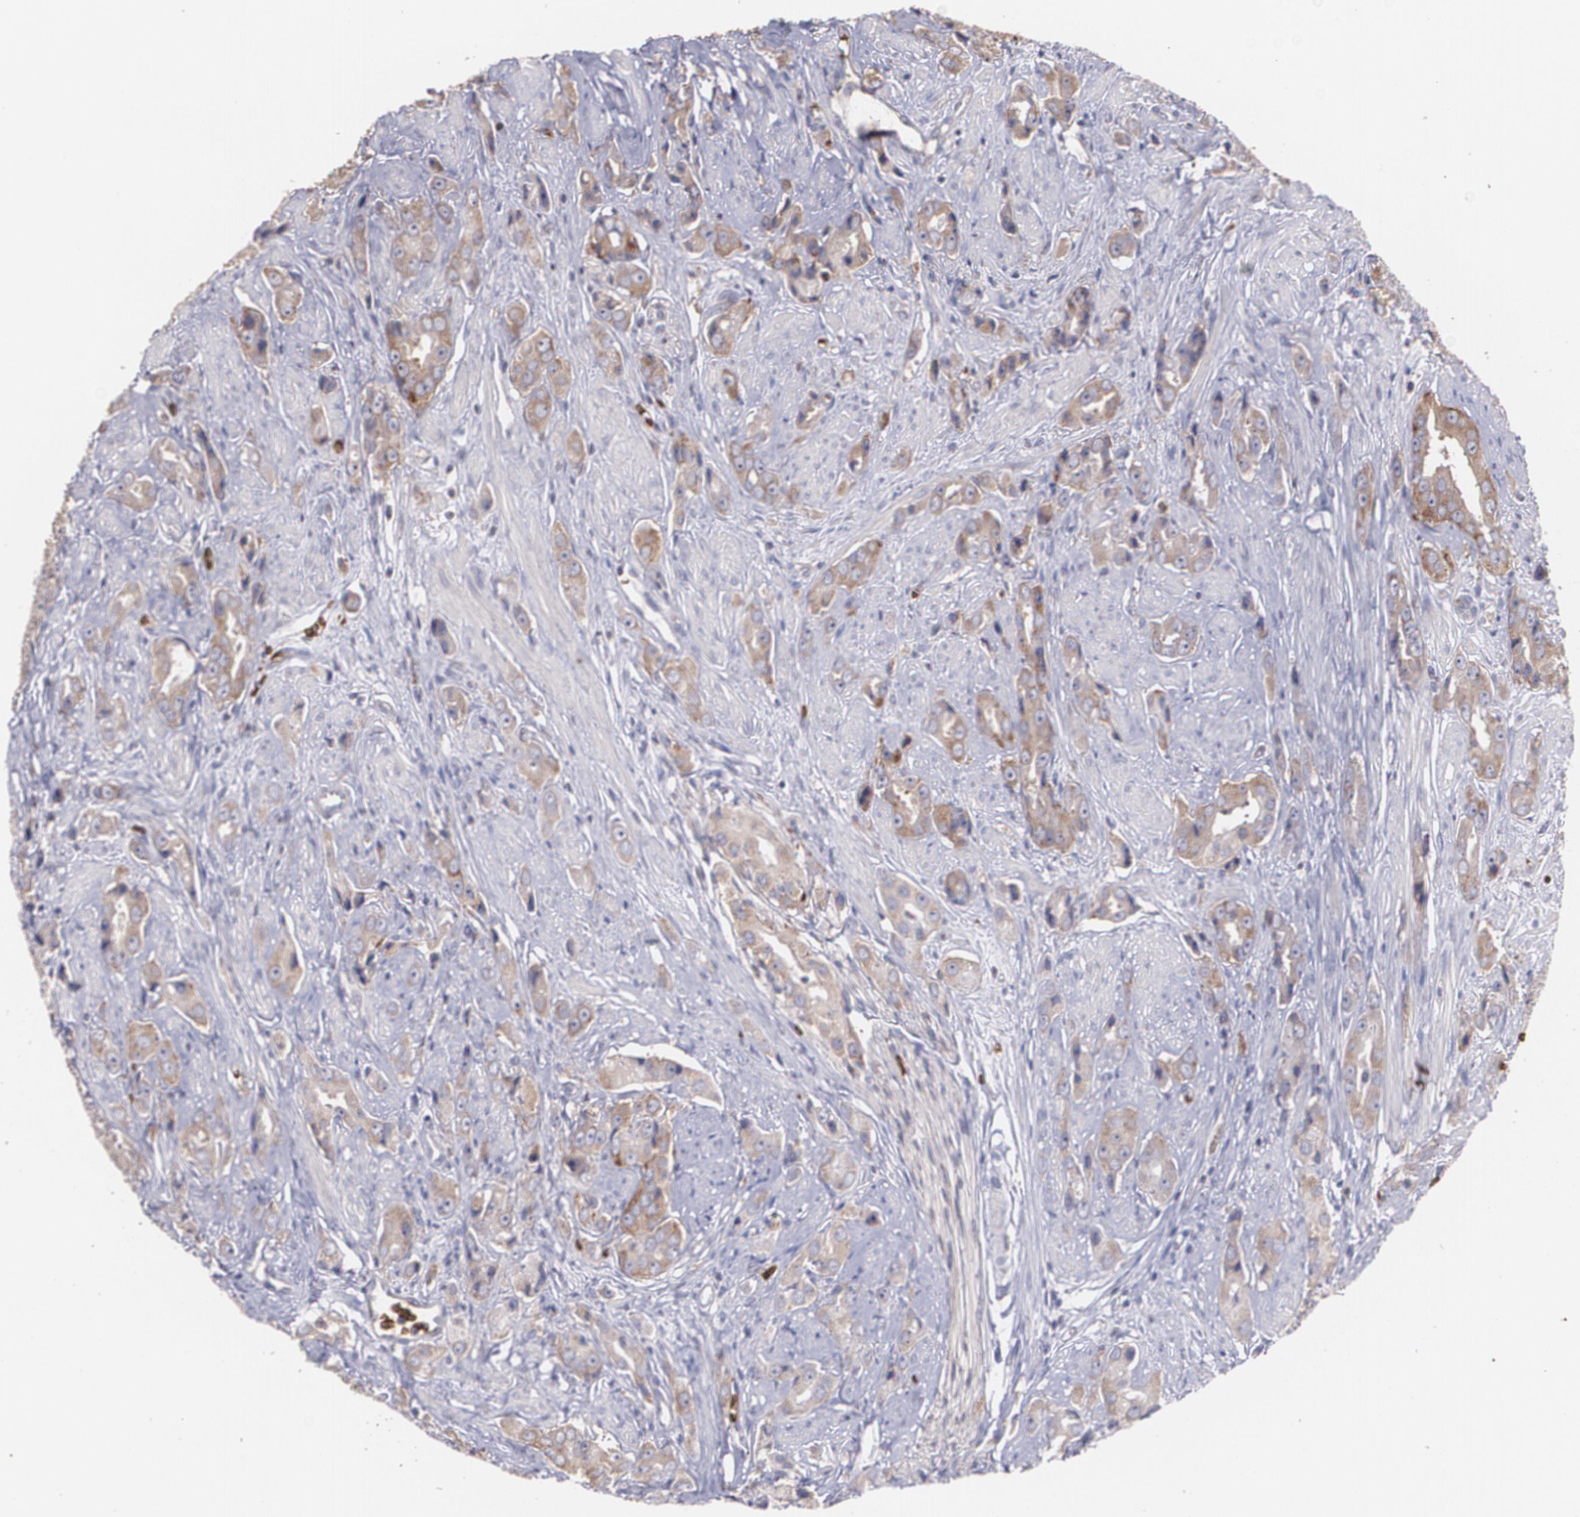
{"staining": {"intensity": "moderate", "quantity": ">75%", "location": "cytoplasmic/membranous"}, "tissue": "prostate cancer", "cell_type": "Tumor cells", "image_type": "cancer", "snomed": [{"axis": "morphology", "description": "Adenocarcinoma, Medium grade"}, {"axis": "topography", "description": "Prostate"}], "caption": "Prostate adenocarcinoma (medium-grade) was stained to show a protein in brown. There is medium levels of moderate cytoplasmic/membranous positivity in about >75% of tumor cells.", "gene": "SLC2A1", "patient": {"sex": "male", "age": 53}}